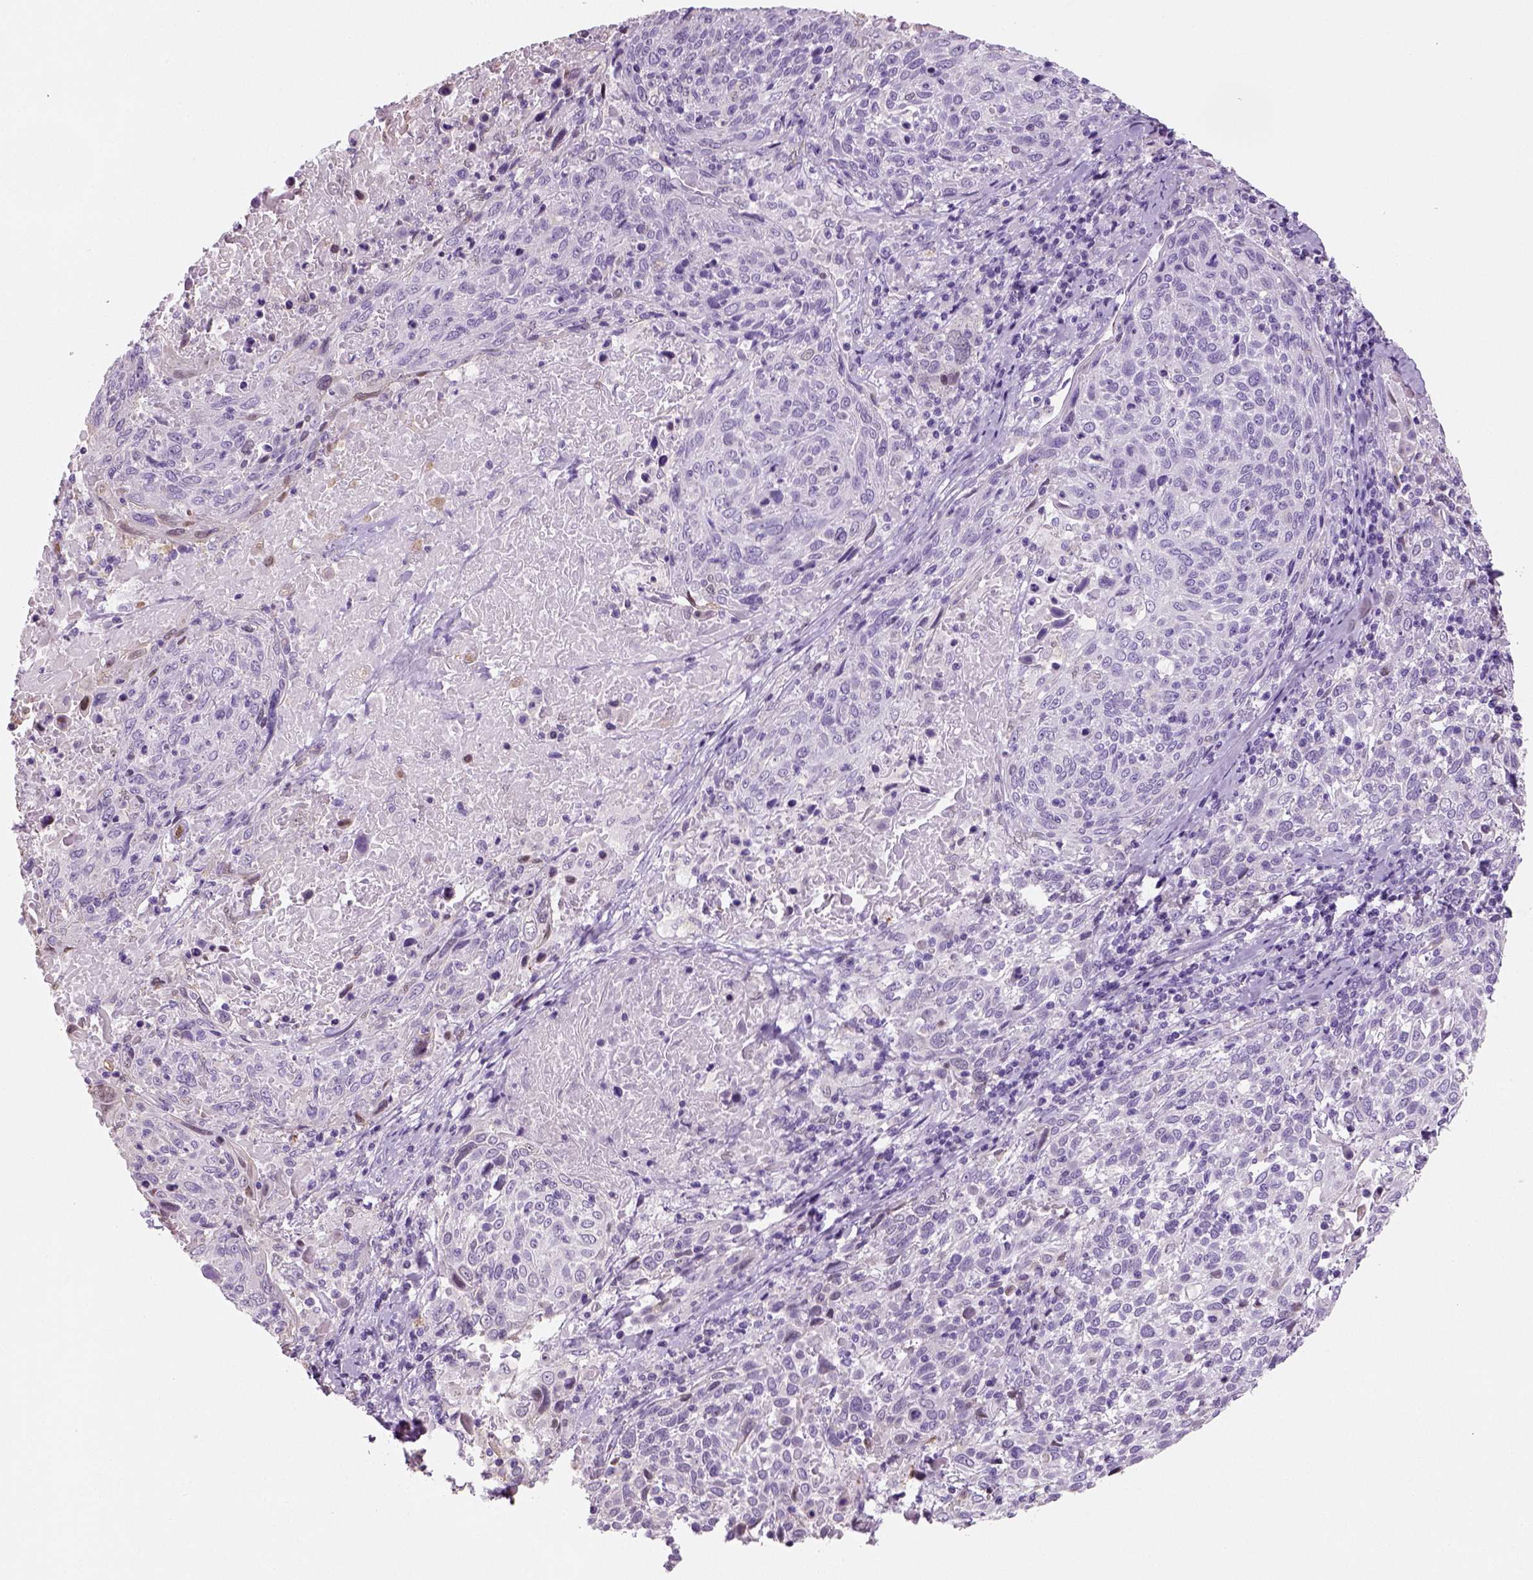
{"staining": {"intensity": "negative", "quantity": "none", "location": "none"}, "tissue": "cervical cancer", "cell_type": "Tumor cells", "image_type": "cancer", "snomed": [{"axis": "morphology", "description": "Squamous cell carcinoma, NOS"}, {"axis": "topography", "description": "Cervix"}], "caption": "Immunohistochemical staining of human cervical squamous cell carcinoma displays no significant staining in tumor cells.", "gene": "NECAB2", "patient": {"sex": "female", "age": 61}}